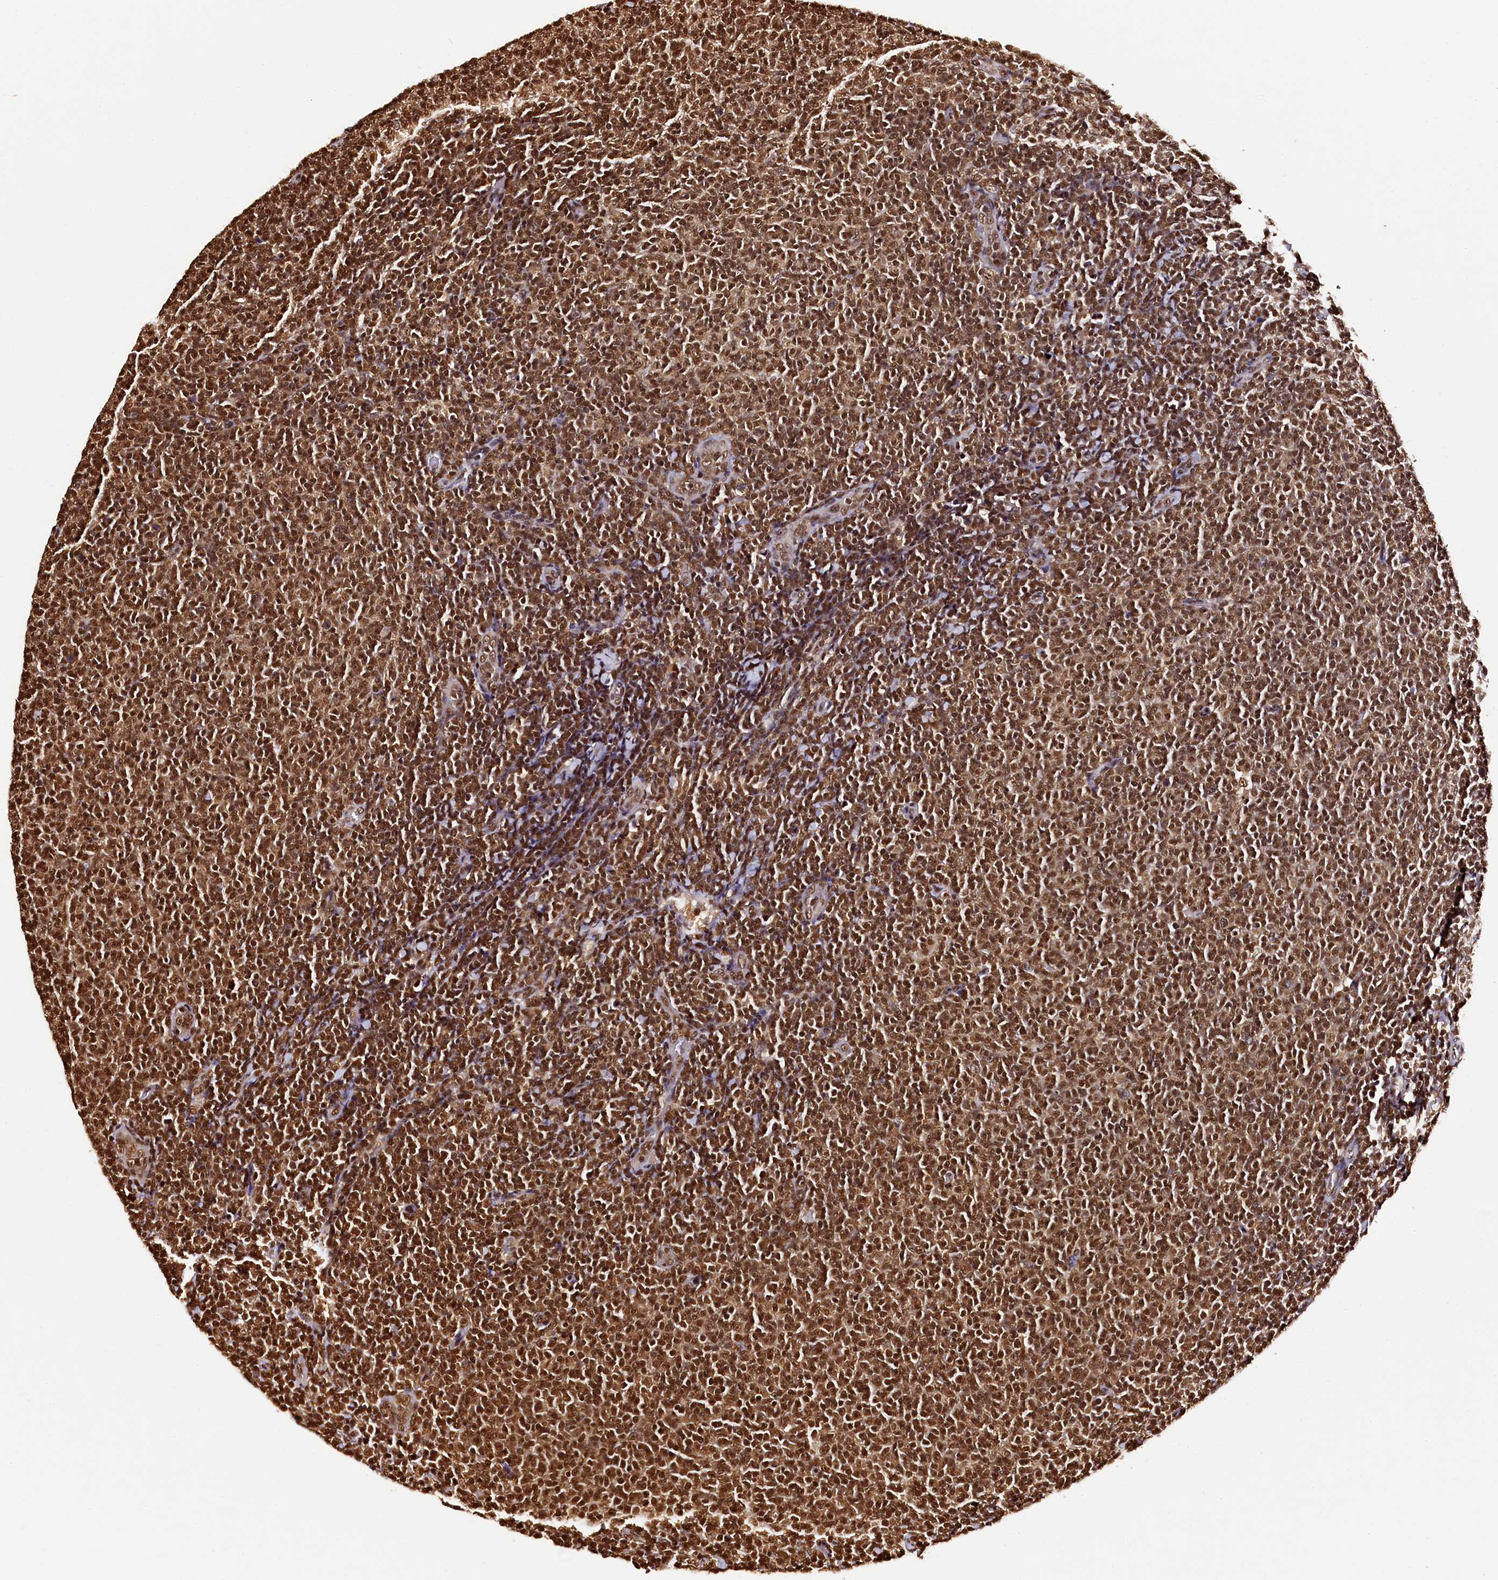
{"staining": {"intensity": "strong", "quantity": ">75%", "location": "nuclear"}, "tissue": "lymphoma", "cell_type": "Tumor cells", "image_type": "cancer", "snomed": [{"axis": "morphology", "description": "Malignant lymphoma, non-Hodgkin's type, Low grade"}, {"axis": "topography", "description": "Lymph node"}], "caption": "Human lymphoma stained for a protein (brown) reveals strong nuclear positive positivity in approximately >75% of tumor cells.", "gene": "SNRPD2", "patient": {"sex": "male", "age": 66}}